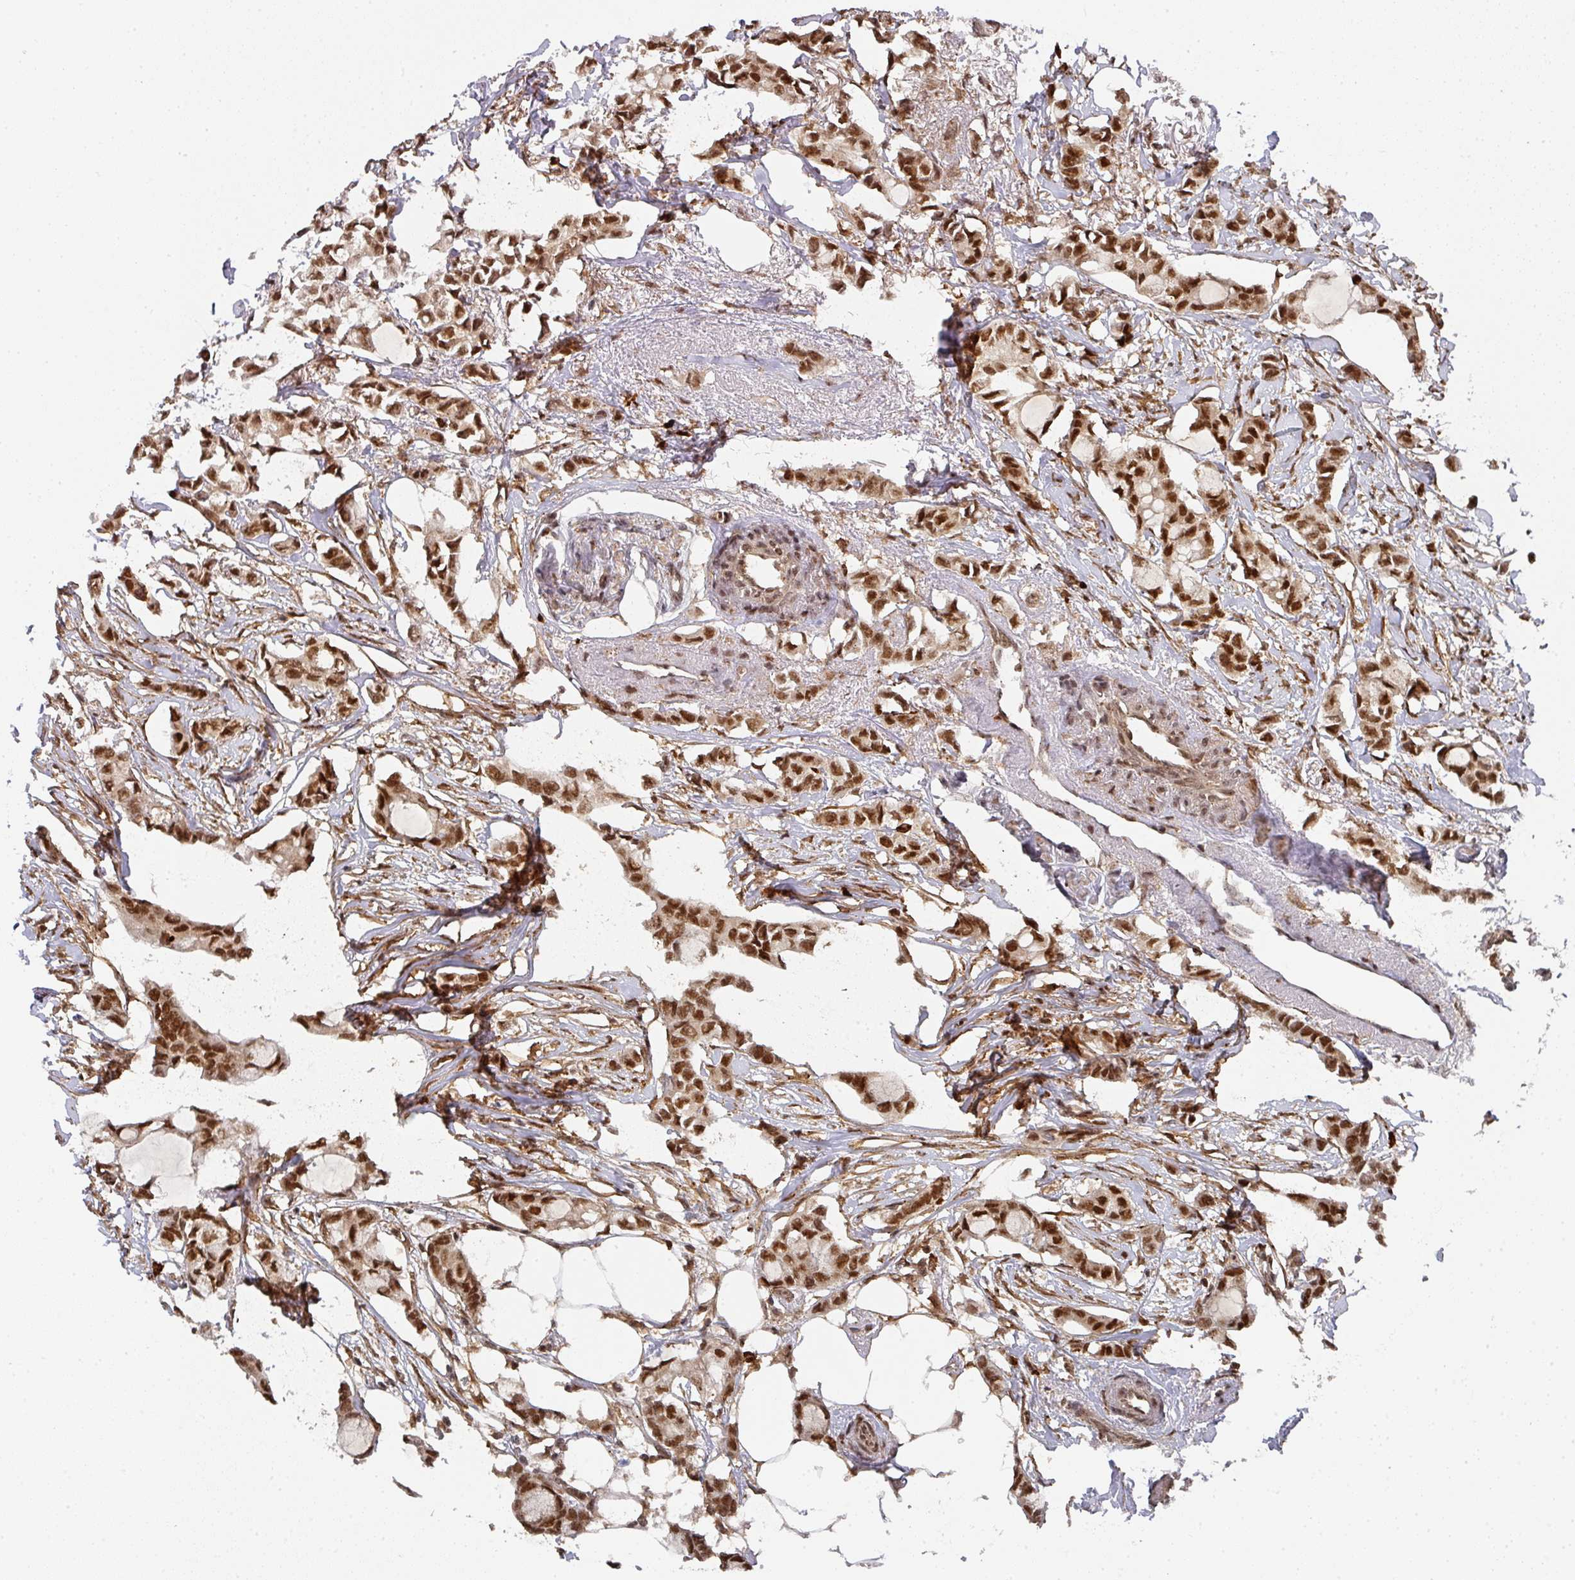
{"staining": {"intensity": "strong", "quantity": ">75%", "location": "nuclear"}, "tissue": "breast cancer", "cell_type": "Tumor cells", "image_type": "cancer", "snomed": [{"axis": "morphology", "description": "Duct carcinoma"}, {"axis": "topography", "description": "Breast"}], "caption": "Breast cancer (intraductal carcinoma) stained with immunohistochemistry (IHC) demonstrates strong nuclear positivity in about >75% of tumor cells.", "gene": "DIDO1", "patient": {"sex": "female", "age": 73}}